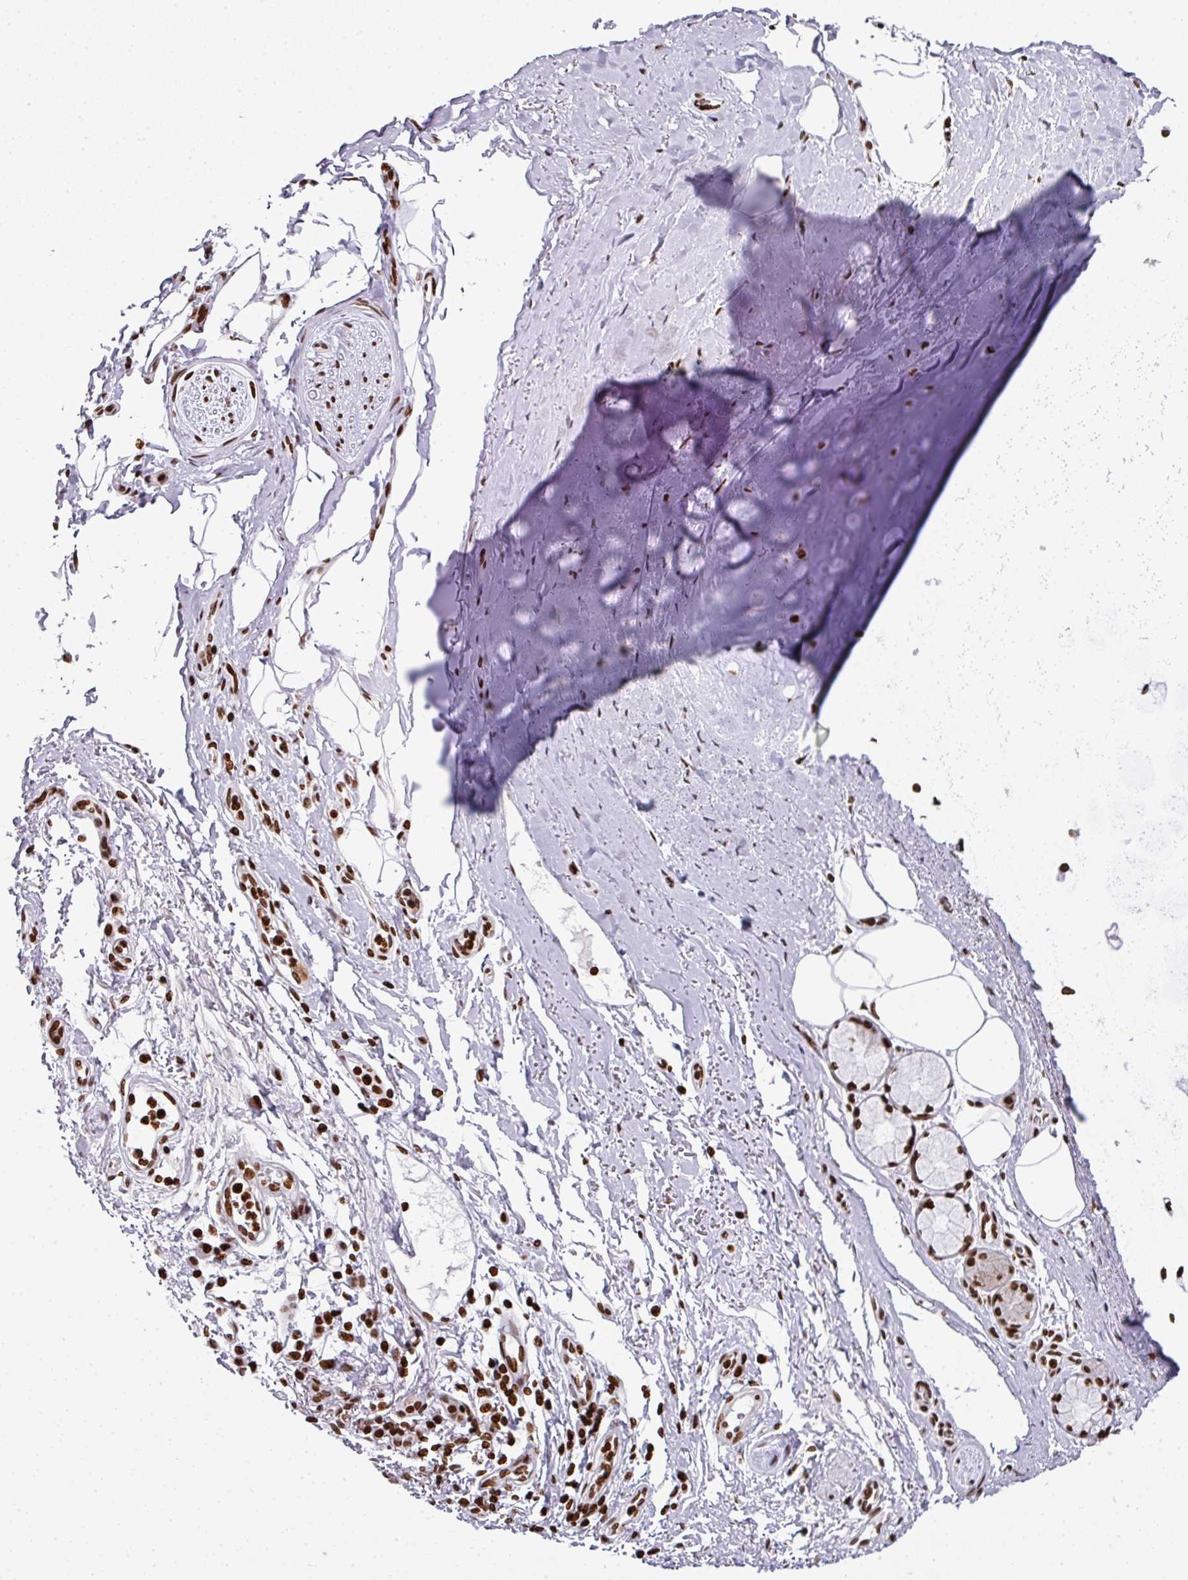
{"staining": {"intensity": "moderate", "quantity": ">75%", "location": "nuclear"}, "tissue": "adipose tissue", "cell_type": "Adipocytes", "image_type": "normal", "snomed": [{"axis": "morphology", "description": "Normal tissue, NOS"}, {"axis": "topography", "description": "Cartilage tissue"}, {"axis": "topography", "description": "Bronchus"}], "caption": "Brown immunohistochemical staining in benign adipose tissue demonstrates moderate nuclear staining in approximately >75% of adipocytes. The staining was performed using DAB (3,3'-diaminobenzidine), with brown indicating positive protein expression. Nuclei are stained blue with hematoxylin.", "gene": "RASL11A", "patient": {"sex": "female", "age": 72}}